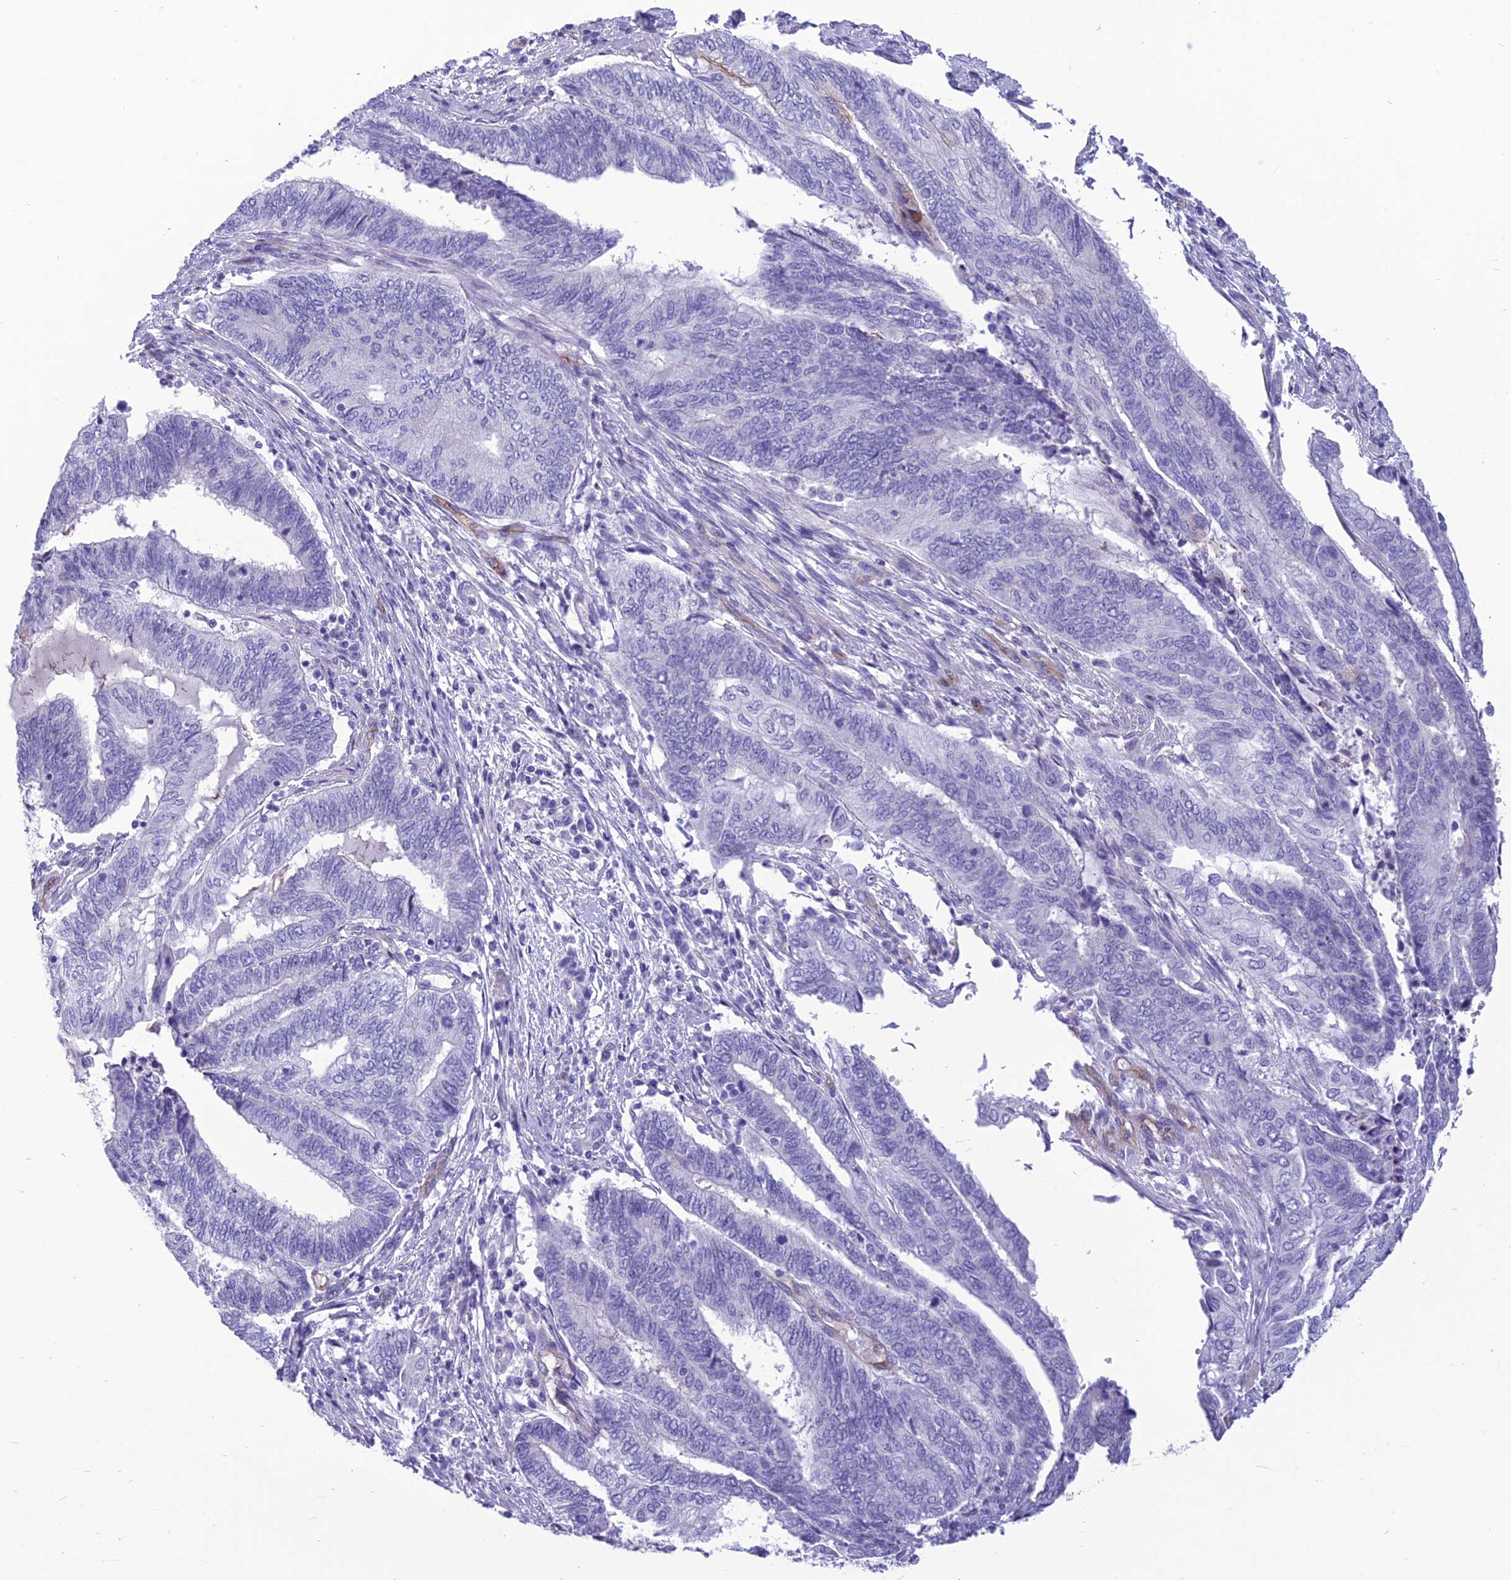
{"staining": {"intensity": "negative", "quantity": "none", "location": "none"}, "tissue": "endometrial cancer", "cell_type": "Tumor cells", "image_type": "cancer", "snomed": [{"axis": "morphology", "description": "Adenocarcinoma, NOS"}, {"axis": "topography", "description": "Uterus"}, {"axis": "topography", "description": "Endometrium"}], "caption": "Endometrial cancer was stained to show a protein in brown. There is no significant expression in tumor cells. Brightfield microscopy of immunohistochemistry (IHC) stained with DAB (brown) and hematoxylin (blue), captured at high magnification.", "gene": "BBS7", "patient": {"sex": "female", "age": 70}}